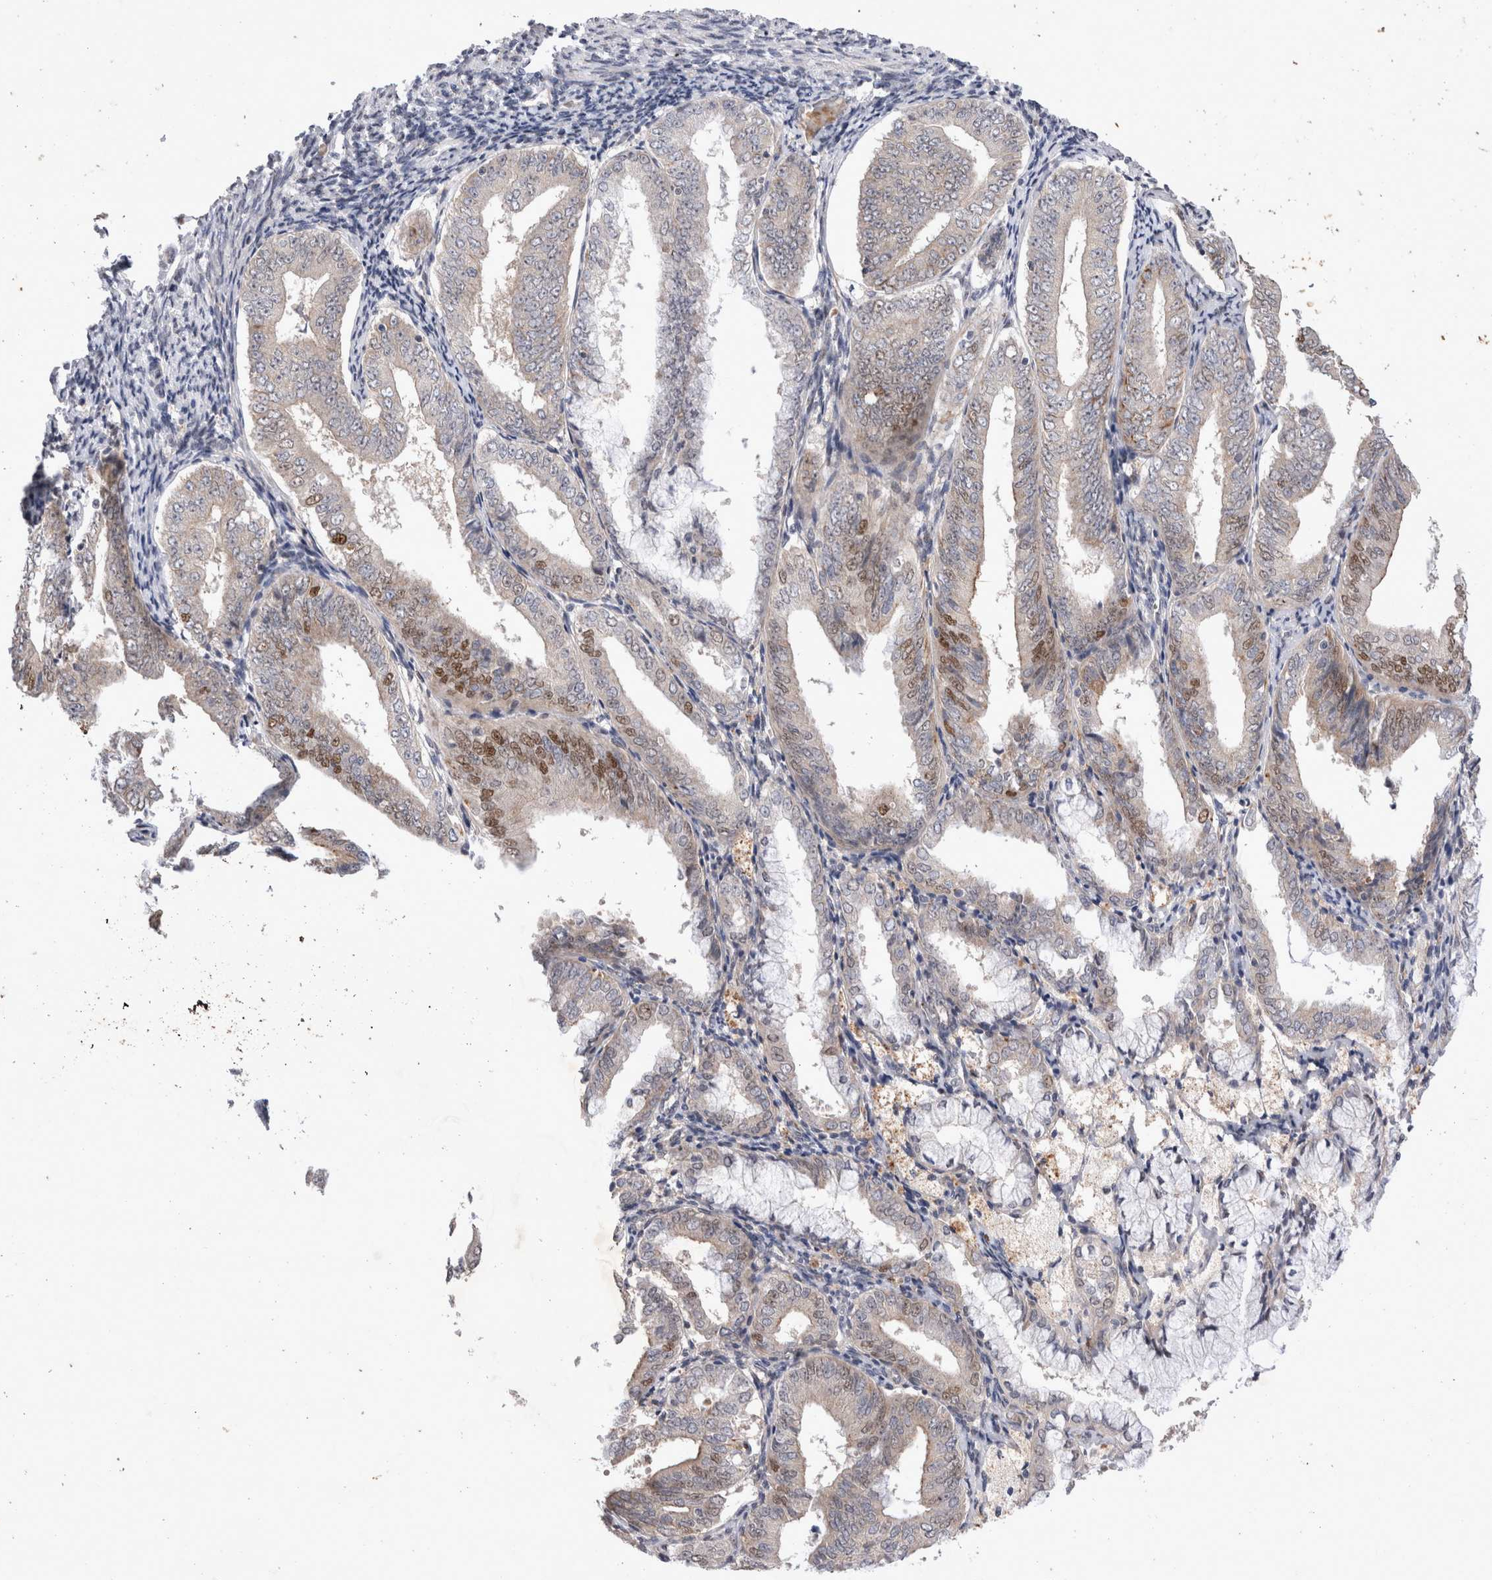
{"staining": {"intensity": "moderate", "quantity": "25%-75%", "location": "nuclear"}, "tissue": "endometrial cancer", "cell_type": "Tumor cells", "image_type": "cancer", "snomed": [{"axis": "morphology", "description": "Adenocarcinoma, NOS"}, {"axis": "topography", "description": "Endometrium"}], "caption": "This image shows IHC staining of human endometrial adenocarcinoma, with medium moderate nuclear expression in approximately 25%-75% of tumor cells.", "gene": "STK11", "patient": {"sex": "female", "age": 63}}